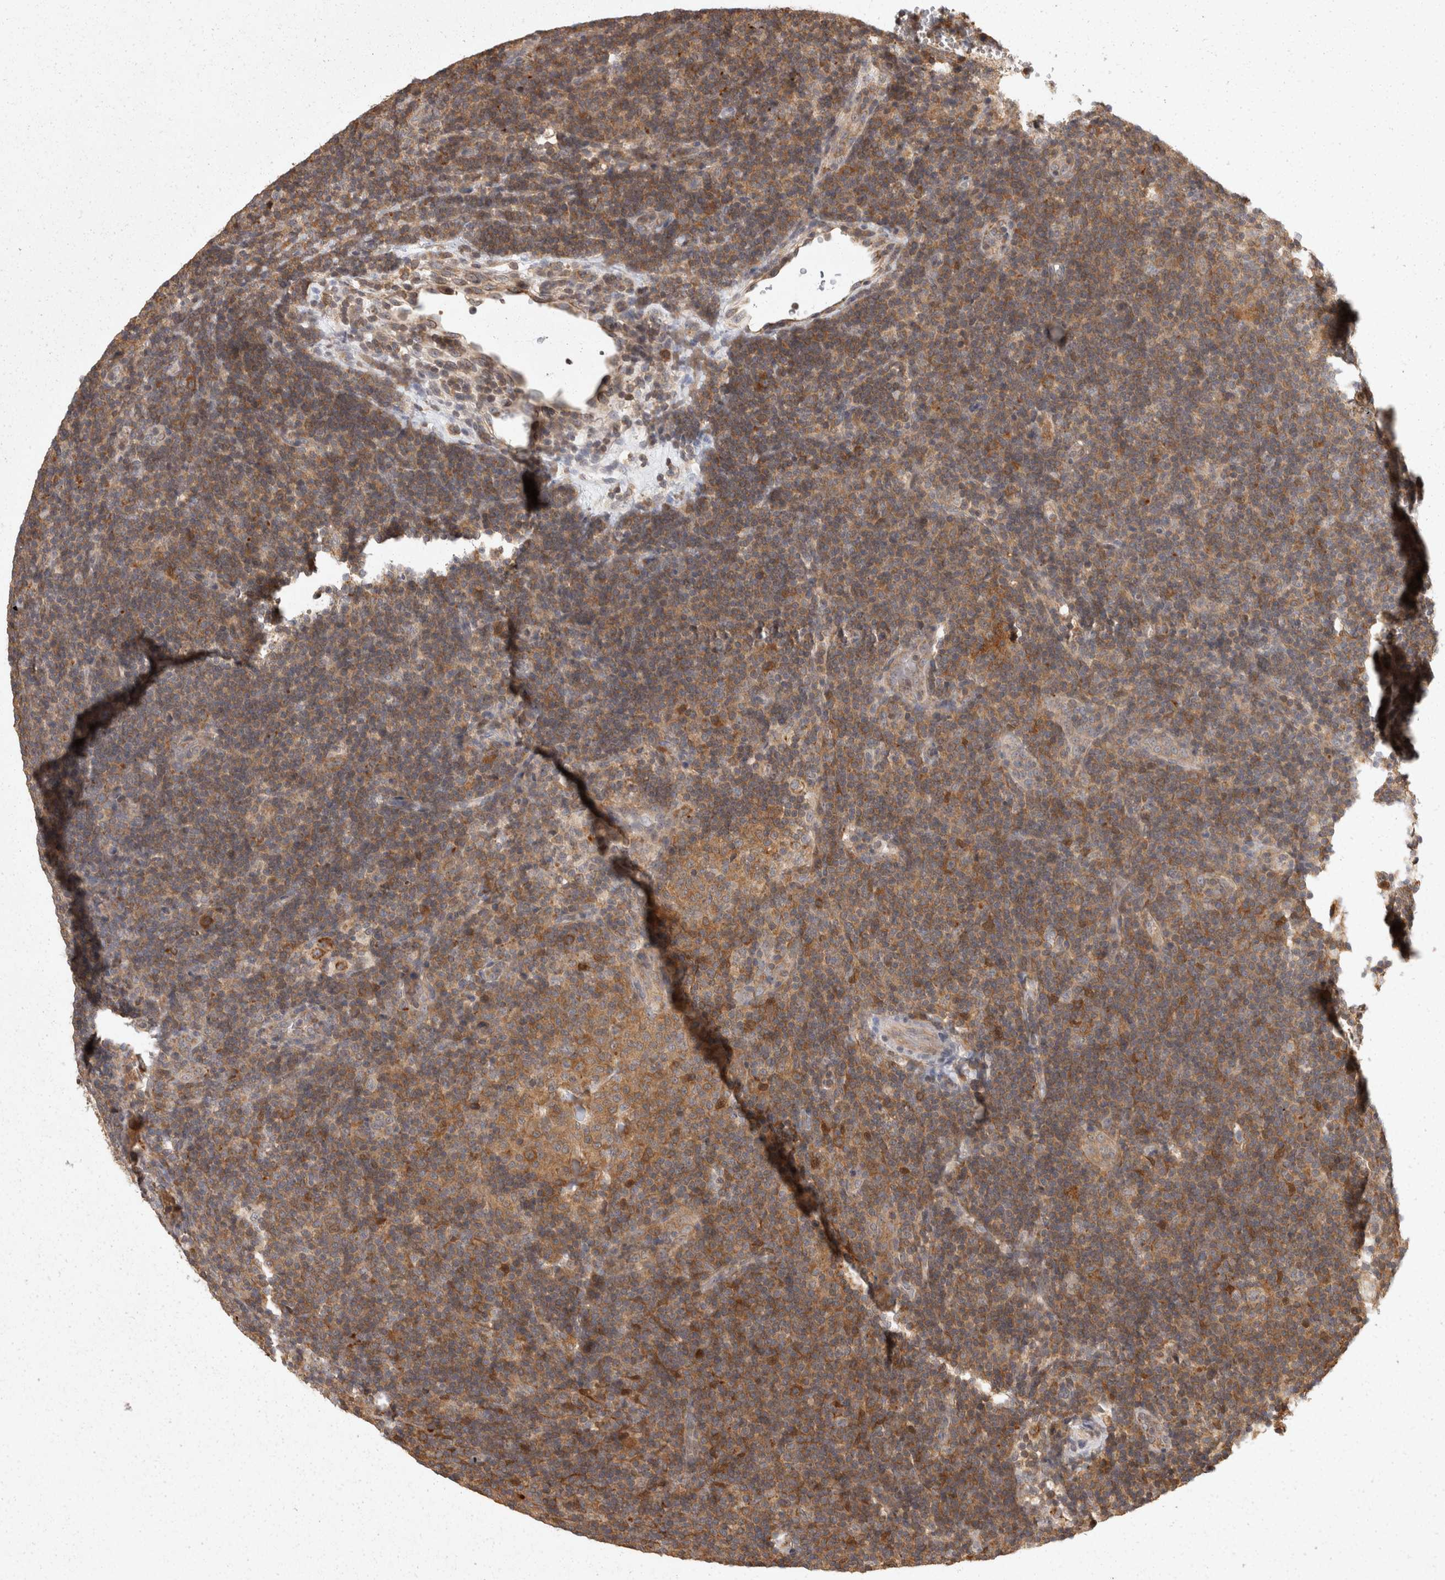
{"staining": {"intensity": "moderate", "quantity": "25%-75%", "location": "cytoplasmic/membranous"}, "tissue": "lymphoma", "cell_type": "Tumor cells", "image_type": "cancer", "snomed": [{"axis": "morphology", "description": "Hodgkin's disease, NOS"}, {"axis": "topography", "description": "Lymph node"}], "caption": "High-magnification brightfield microscopy of Hodgkin's disease stained with DAB (brown) and counterstained with hematoxylin (blue). tumor cells exhibit moderate cytoplasmic/membranous expression is seen in approximately25%-75% of cells.", "gene": "ACAT2", "patient": {"sex": "female", "age": 57}}